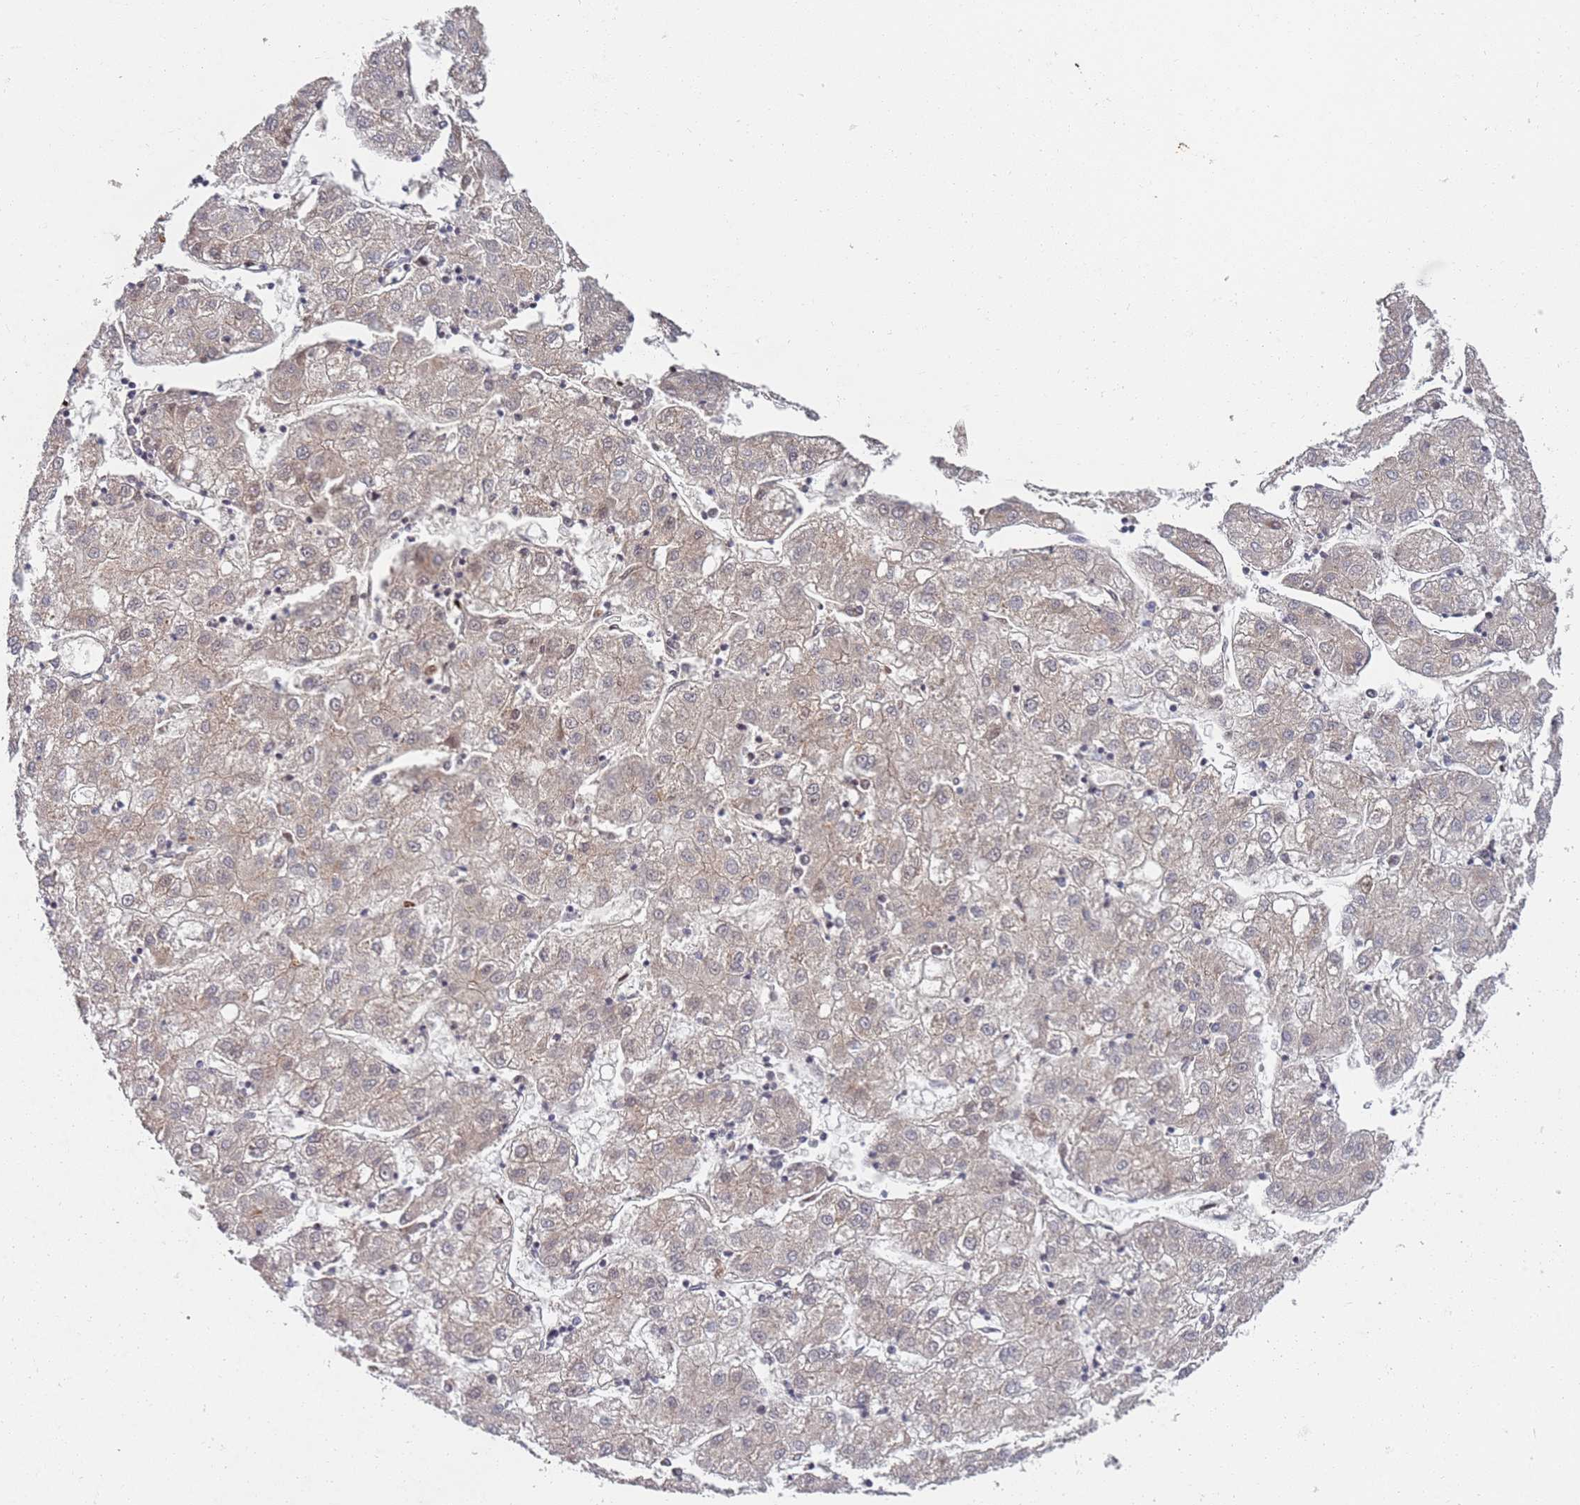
{"staining": {"intensity": "weak", "quantity": "<25%", "location": "cytoplasmic/membranous"}, "tissue": "liver cancer", "cell_type": "Tumor cells", "image_type": "cancer", "snomed": [{"axis": "morphology", "description": "Carcinoma, Hepatocellular, NOS"}, {"axis": "topography", "description": "Liver"}], "caption": "Histopathology image shows no significant protein expression in tumor cells of liver cancer. (Stains: DAB (3,3'-diaminobenzidine) immunohistochemistry with hematoxylin counter stain, Microscopy: brightfield microscopy at high magnification).", "gene": "ABCB6", "patient": {"sex": "male", "age": 72}}